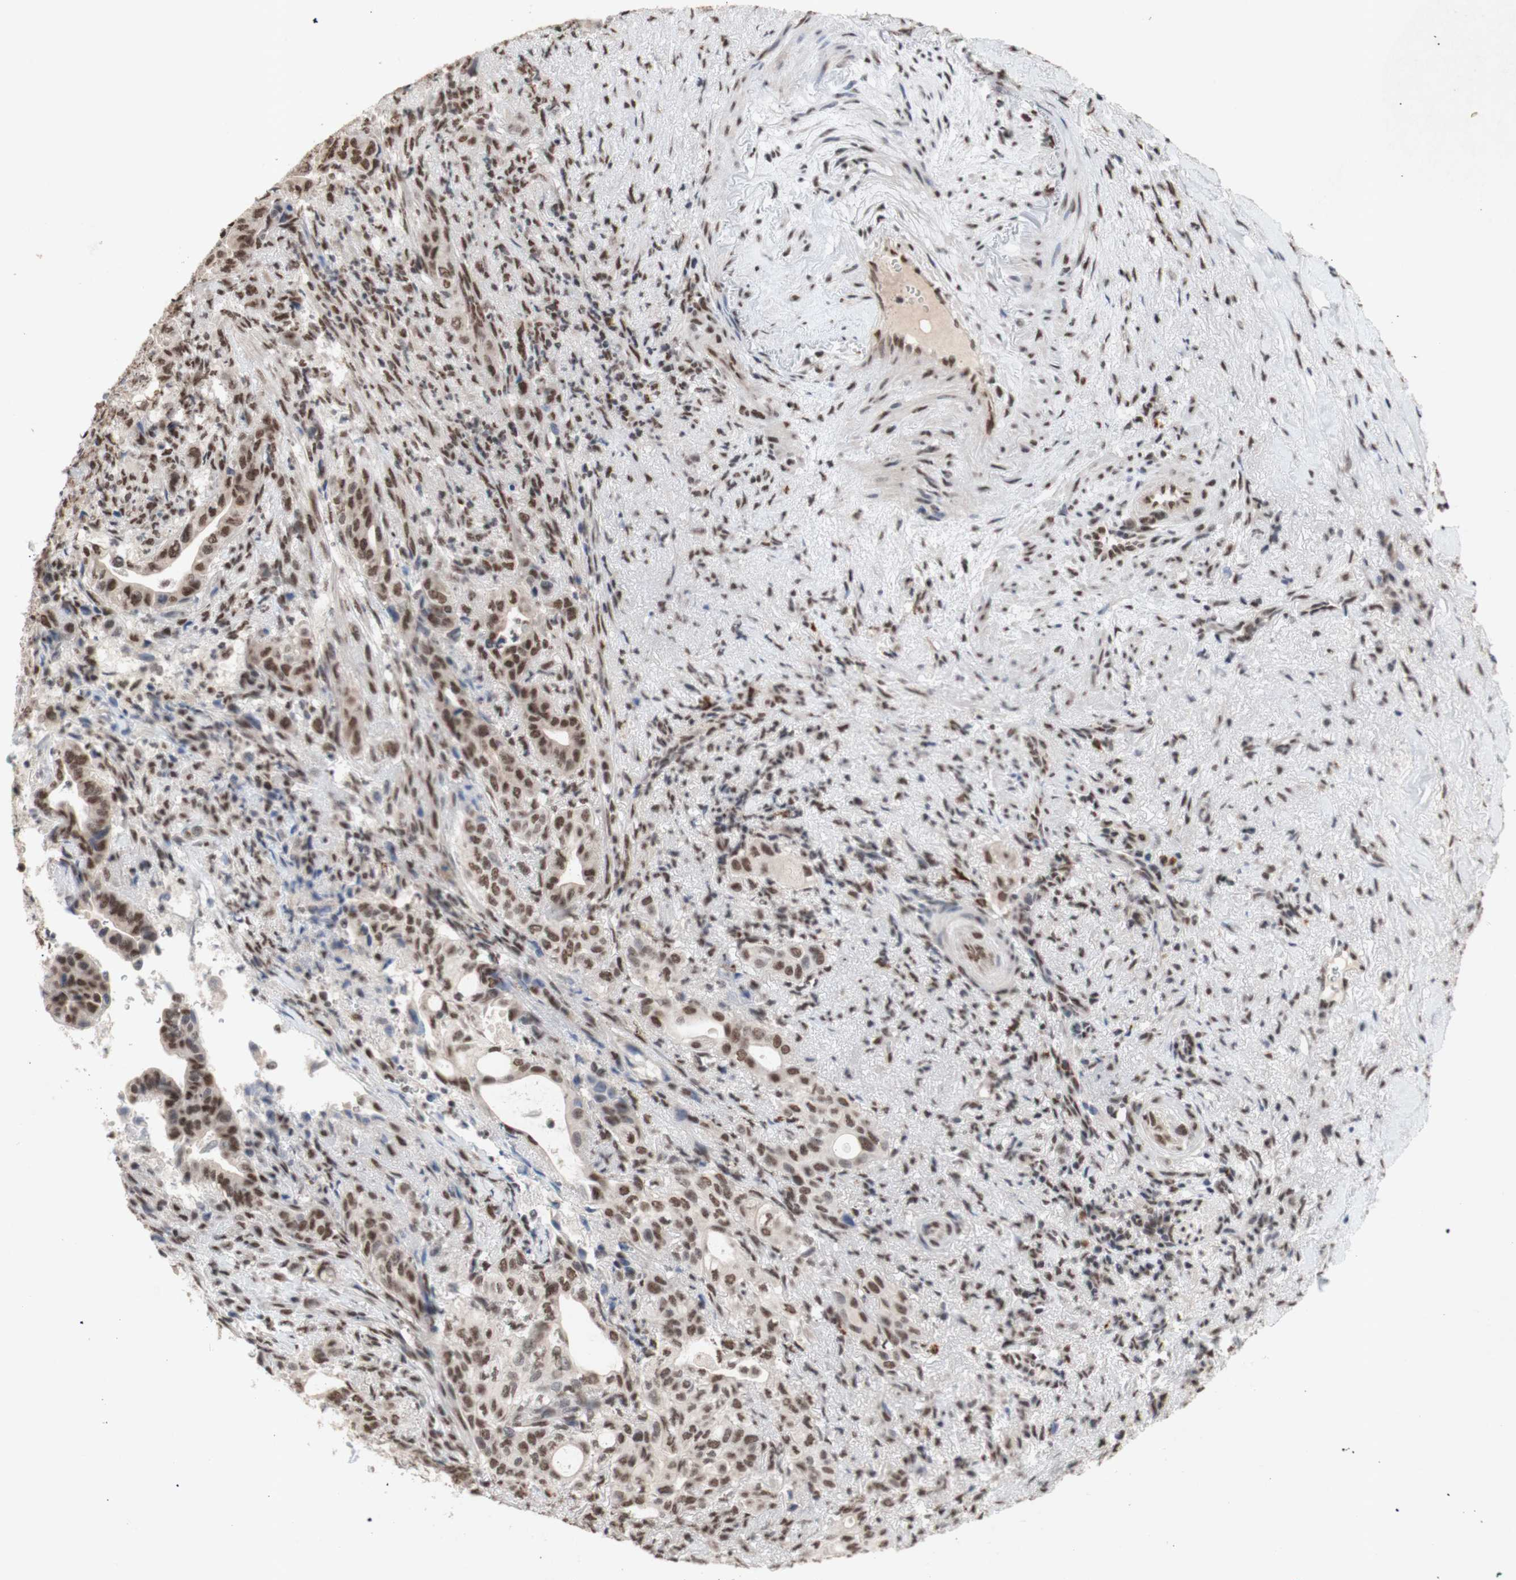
{"staining": {"intensity": "moderate", "quantity": ">75%", "location": "nuclear"}, "tissue": "liver cancer", "cell_type": "Tumor cells", "image_type": "cancer", "snomed": [{"axis": "morphology", "description": "Cholangiocarcinoma"}, {"axis": "topography", "description": "Liver"}], "caption": "Moderate nuclear staining is identified in about >75% of tumor cells in liver cancer (cholangiocarcinoma).", "gene": "SFPQ", "patient": {"sex": "female", "age": 67}}